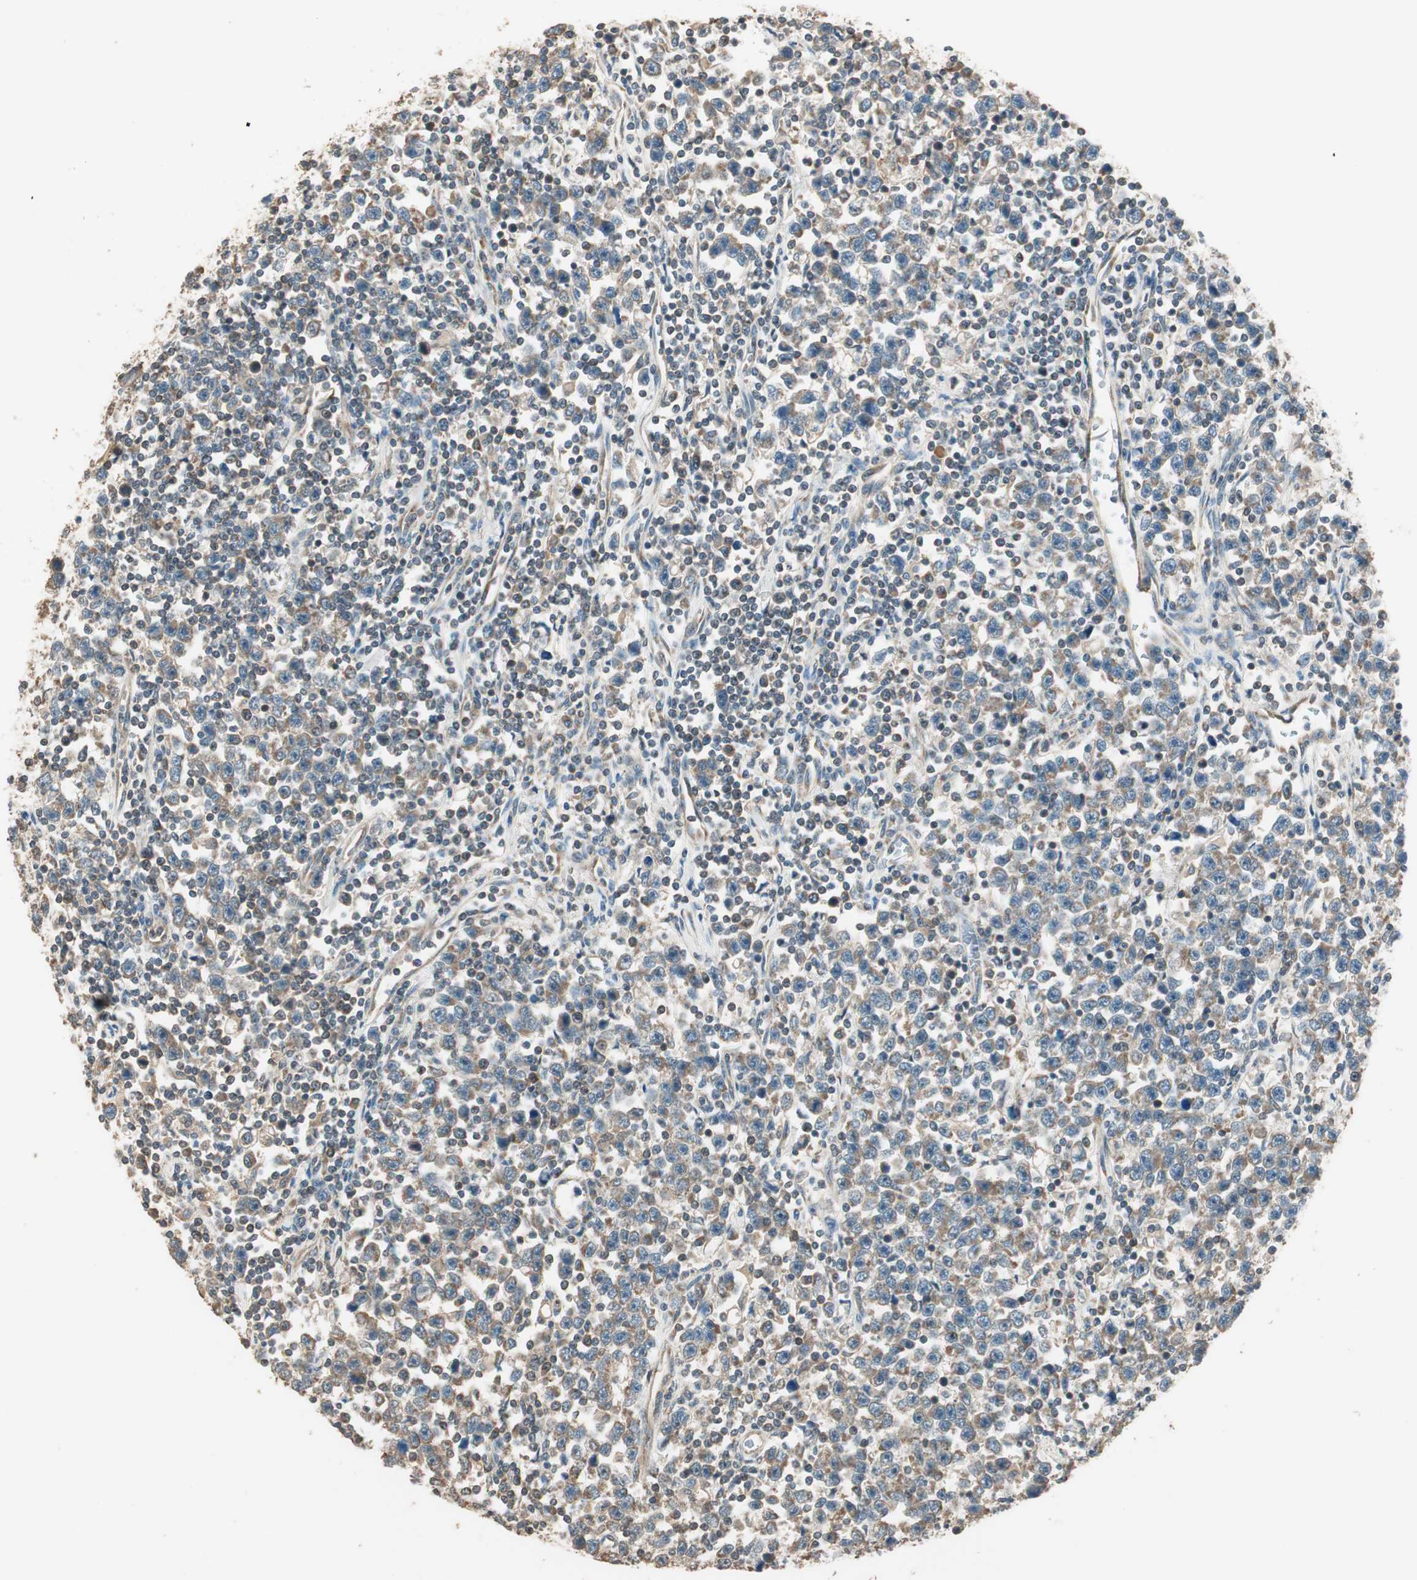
{"staining": {"intensity": "weak", "quantity": "25%-75%", "location": "cytoplasmic/membranous"}, "tissue": "testis cancer", "cell_type": "Tumor cells", "image_type": "cancer", "snomed": [{"axis": "morphology", "description": "Seminoma, NOS"}, {"axis": "topography", "description": "Testis"}], "caption": "IHC (DAB (3,3'-diaminobenzidine)) staining of testis cancer displays weak cytoplasmic/membranous protein positivity in about 25%-75% of tumor cells.", "gene": "TRIM21", "patient": {"sex": "male", "age": 43}}